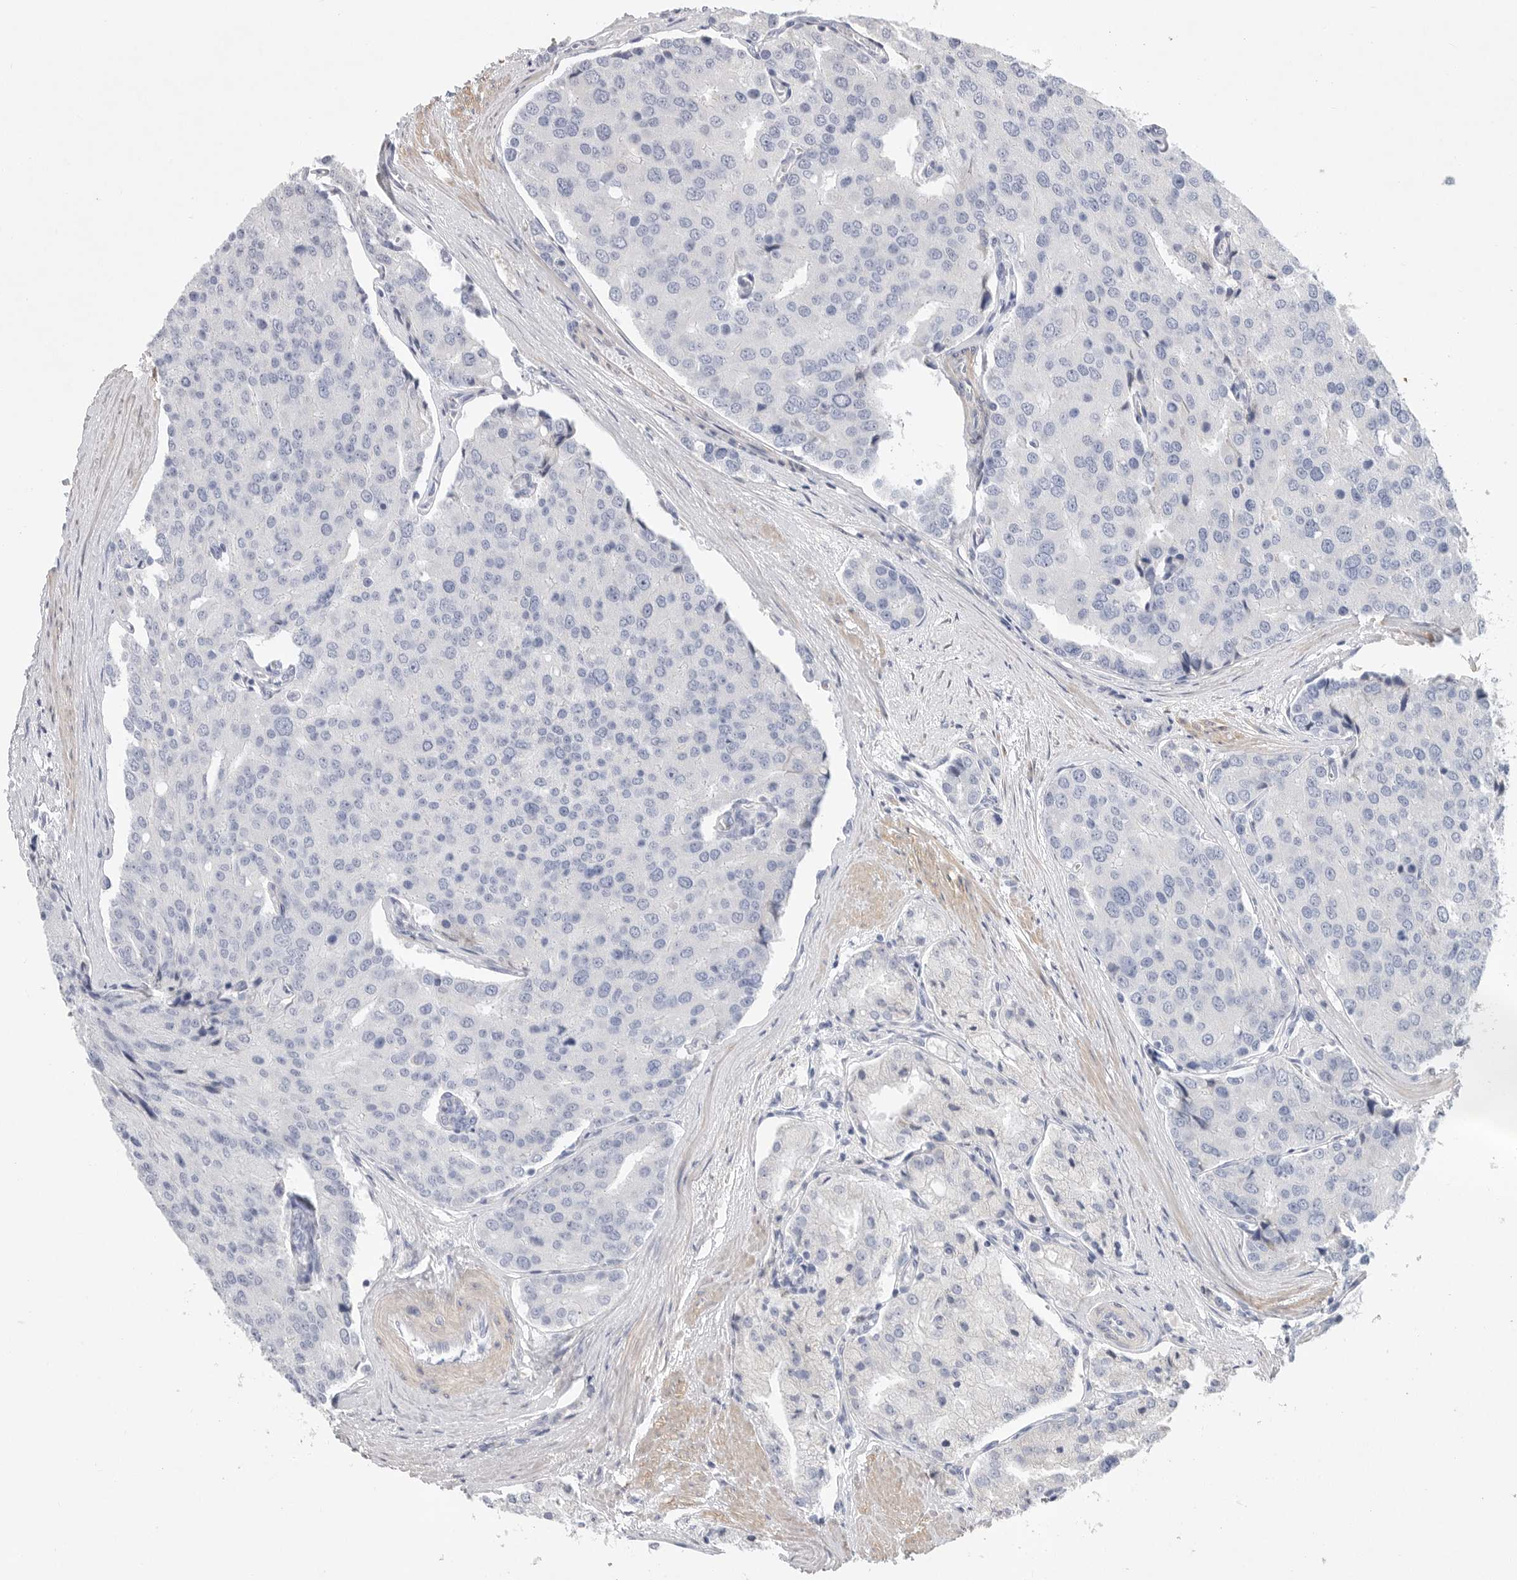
{"staining": {"intensity": "negative", "quantity": "none", "location": "none"}, "tissue": "prostate cancer", "cell_type": "Tumor cells", "image_type": "cancer", "snomed": [{"axis": "morphology", "description": "Adenocarcinoma, High grade"}, {"axis": "topography", "description": "Prostate"}], "caption": "DAB (3,3'-diaminobenzidine) immunohistochemical staining of prostate cancer exhibits no significant expression in tumor cells.", "gene": "CAMK2B", "patient": {"sex": "male", "age": 50}}